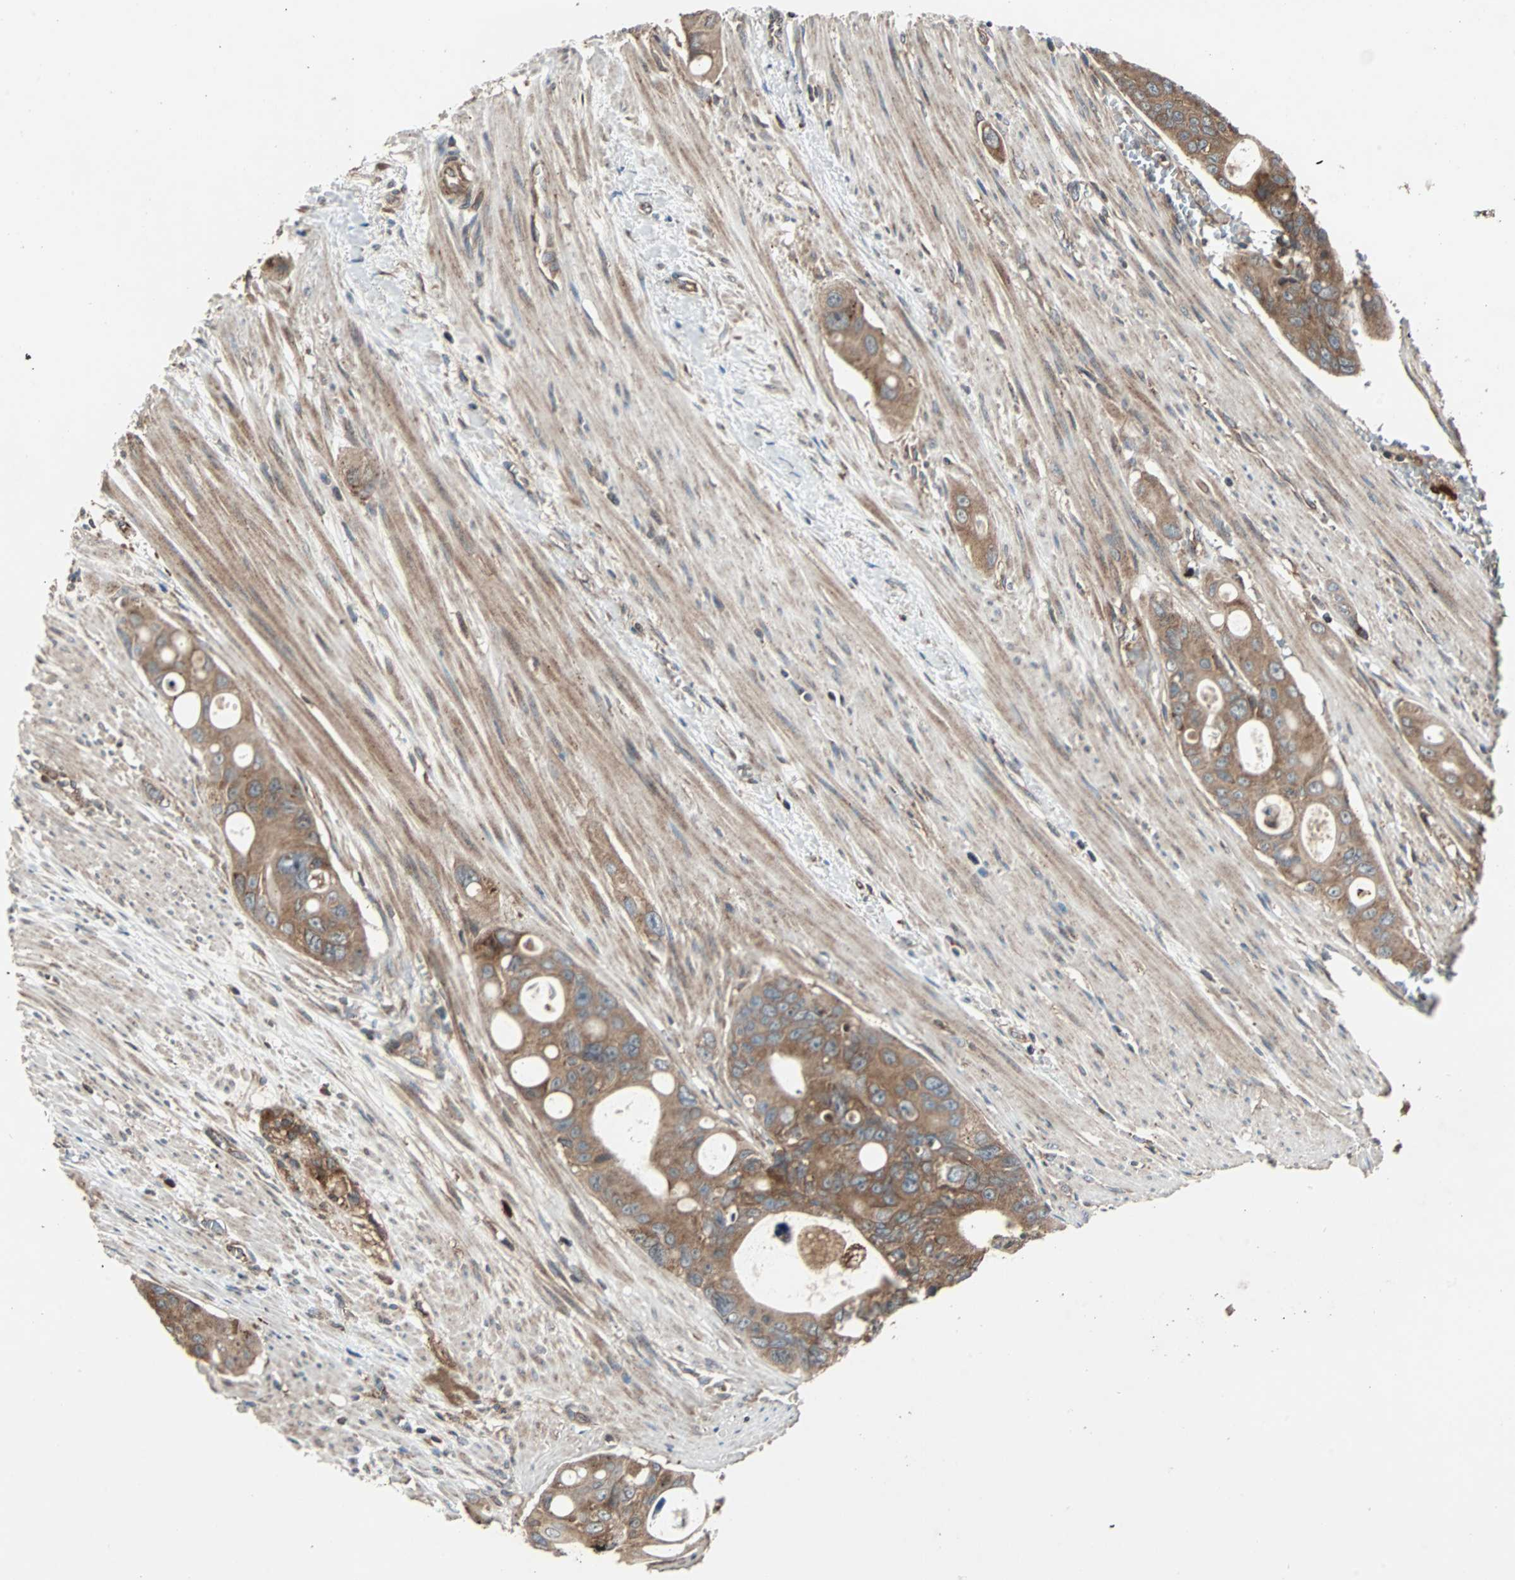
{"staining": {"intensity": "moderate", "quantity": ">75%", "location": "cytoplasmic/membranous"}, "tissue": "colorectal cancer", "cell_type": "Tumor cells", "image_type": "cancer", "snomed": [{"axis": "morphology", "description": "Adenocarcinoma, NOS"}, {"axis": "topography", "description": "Colon"}], "caption": "Protein analysis of colorectal cancer tissue shows moderate cytoplasmic/membranous expression in approximately >75% of tumor cells.", "gene": "RAB7A", "patient": {"sex": "female", "age": 57}}